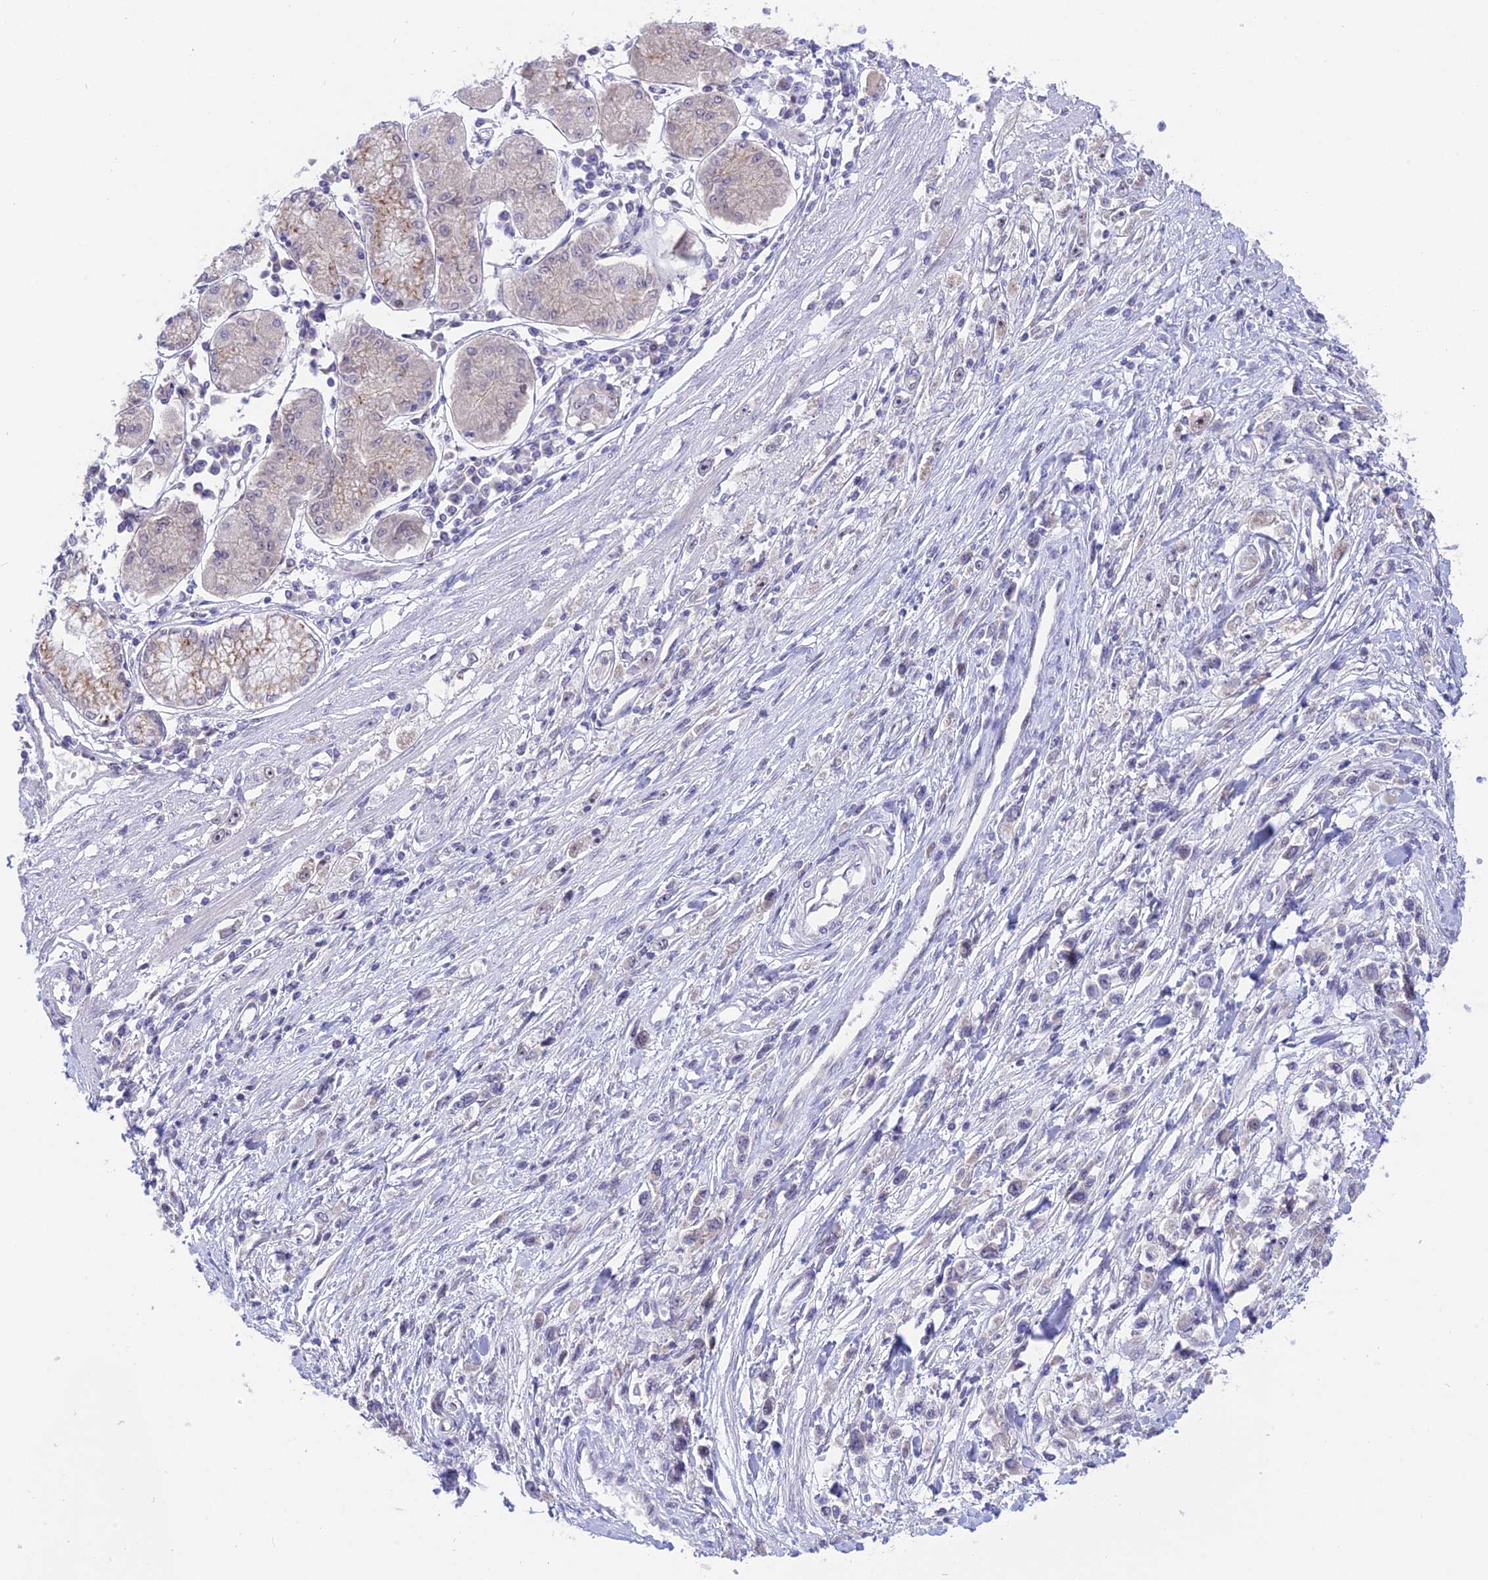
{"staining": {"intensity": "negative", "quantity": "none", "location": "none"}, "tissue": "stomach cancer", "cell_type": "Tumor cells", "image_type": "cancer", "snomed": [{"axis": "morphology", "description": "Adenocarcinoma, NOS"}, {"axis": "topography", "description": "Stomach"}], "caption": "Tumor cells show no significant positivity in stomach cancer. (DAB (3,3'-diaminobenzidine) IHC visualized using brightfield microscopy, high magnification).", "gene": "ZNF837", "patient": {"sex": "female", "age": 59}}